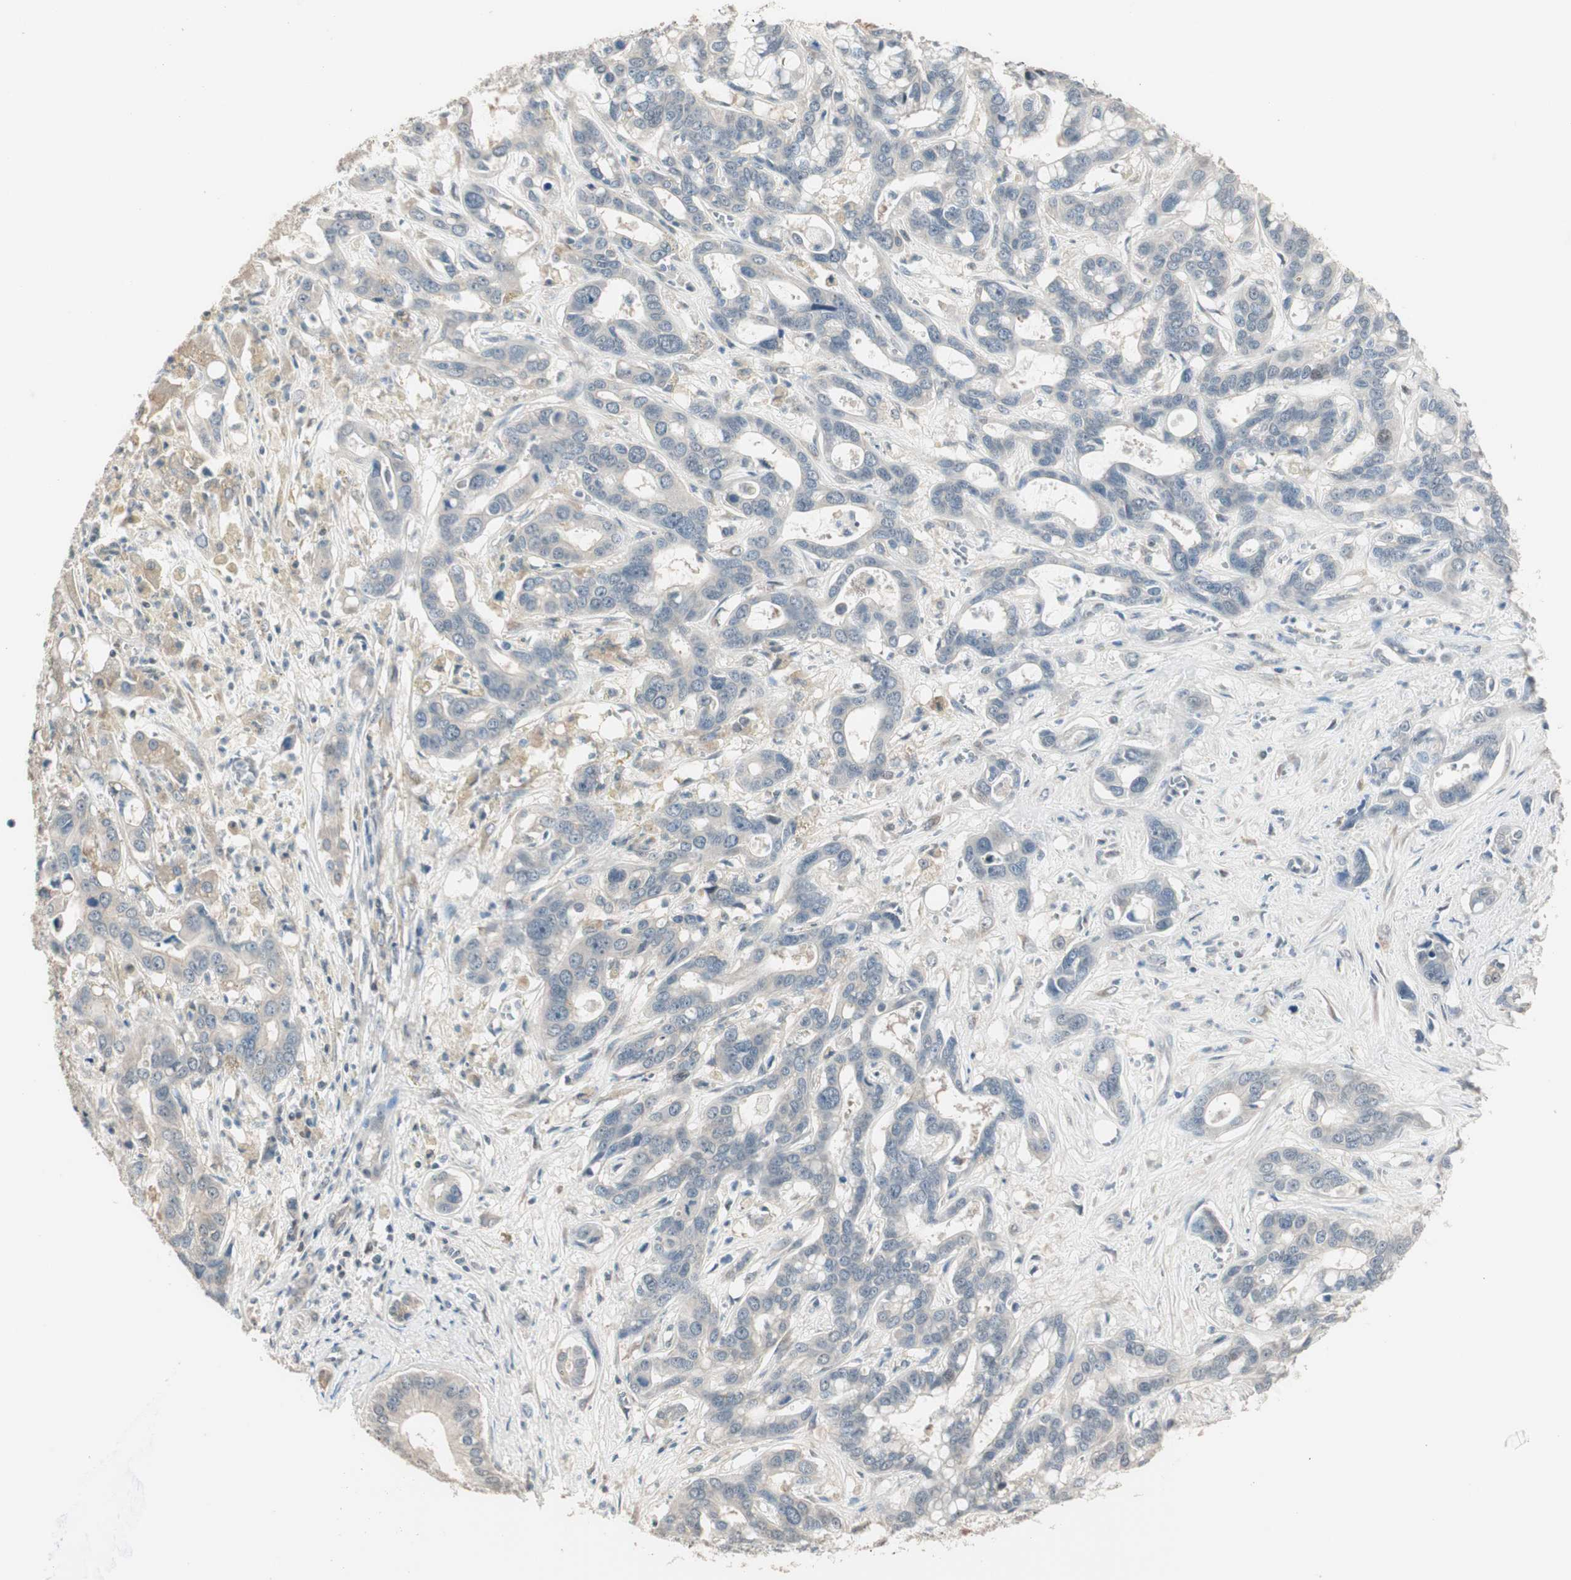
{"staining": {"intensity": "negative", "quantity": "none", "location": "none"}, "tissue": "liver cancer", "cell_type": "Tumor cells", "image_type": "cancer", "snomed": [{"axis": "morphology", "description": "Cholangiocarcinoma"}, {"axis": "topography", "description": "Liver"}], "caption": "Liver cholangiocarcinoma was stained to show a protein in brown. There is no significant expression in tumor cells.", "gene": "PDZK1", "patient": {"sex": "female", "age": 65}}